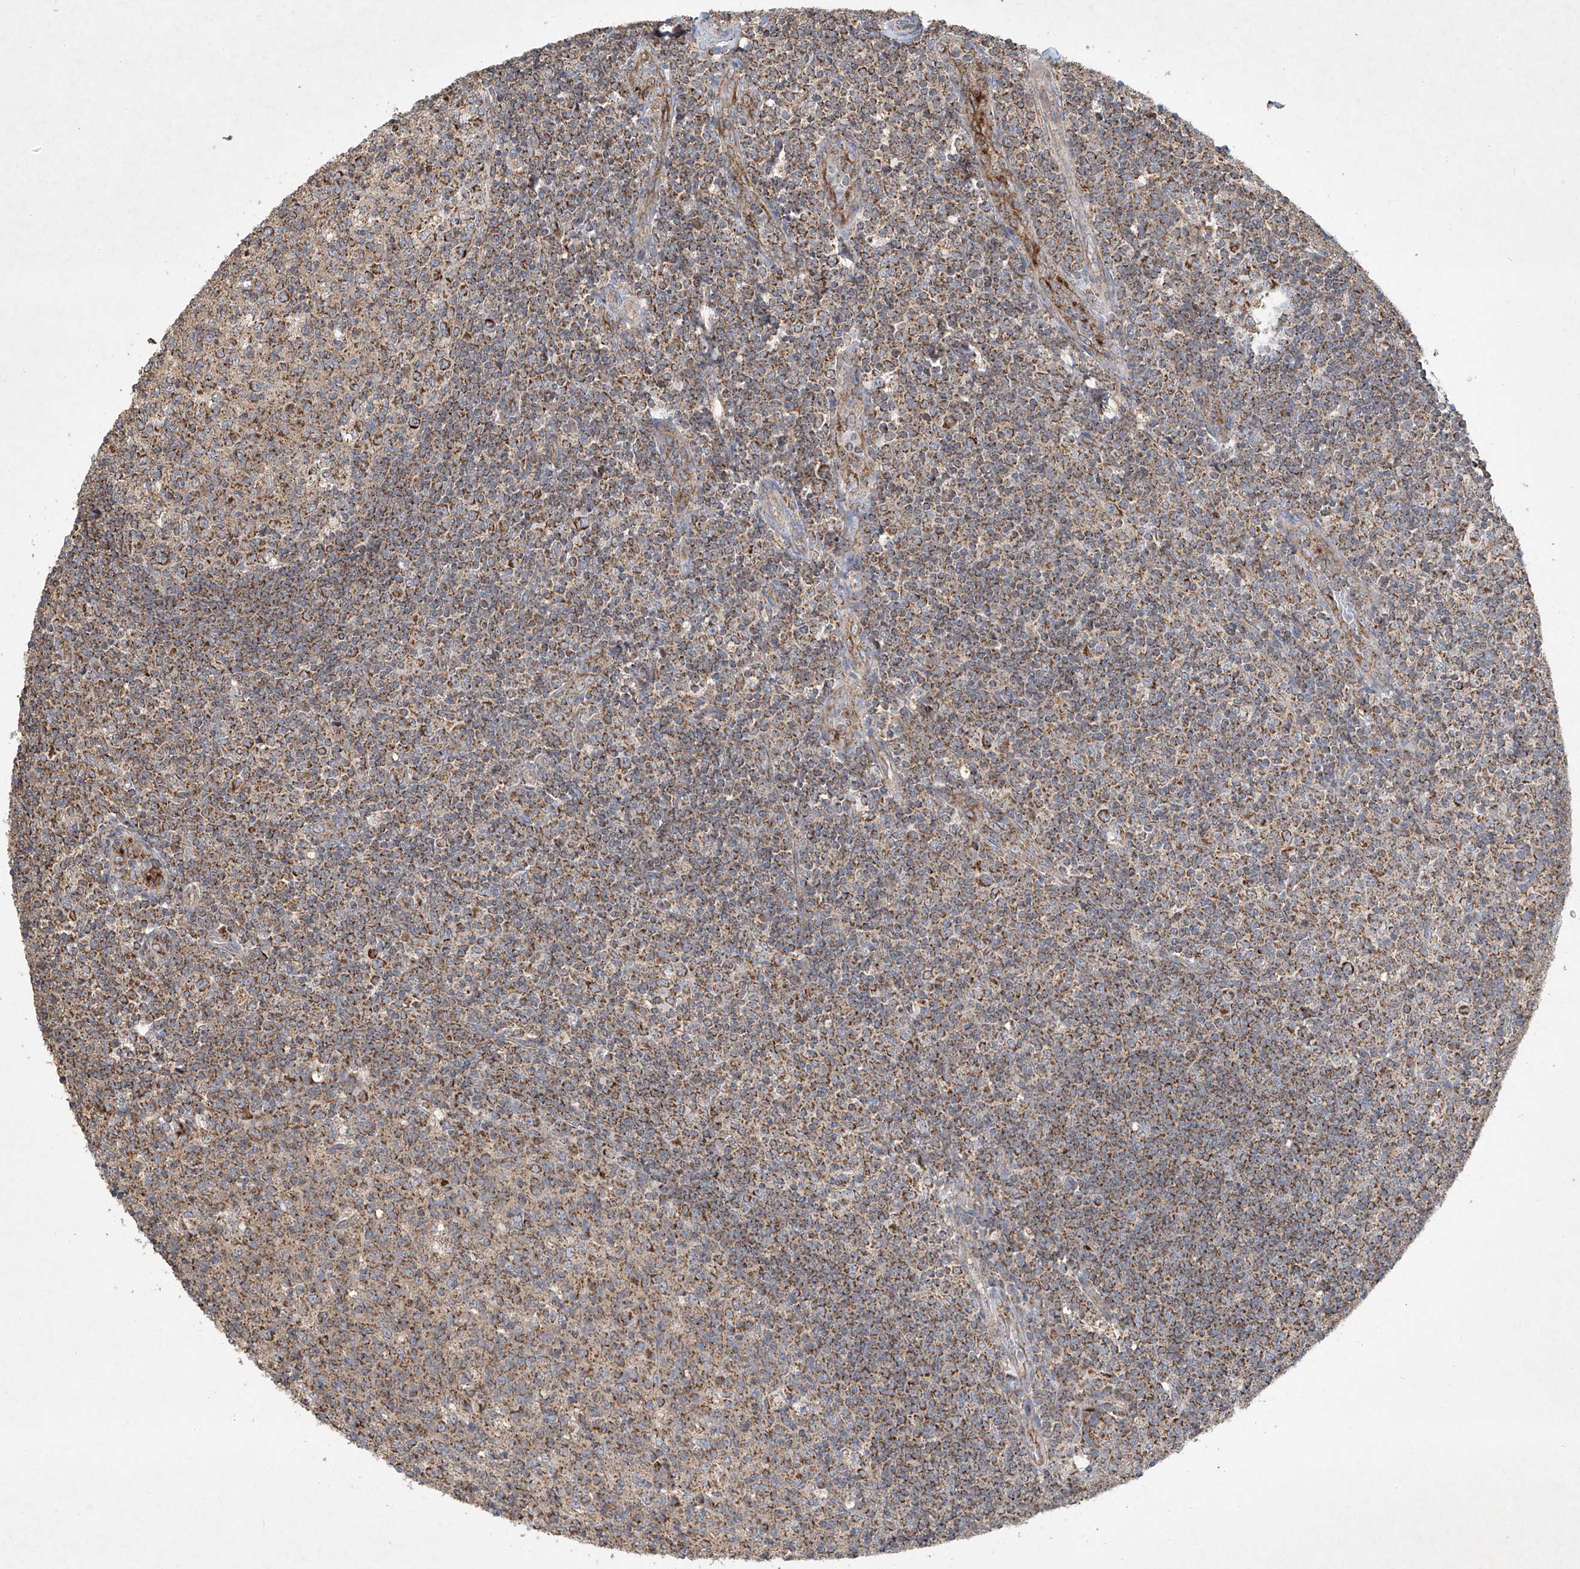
{"staining": {"intensity": "moderate", "quantity": ">75%", "location": "cytoplasmic/membranous"}, "tissue": "tonsil", "cell_type": "Germinal center cells", "image_type": "normal", "snomed": [{"axis": "morphology", "description": "Normal tissue, NOS"}, {"axis": "topography", "description": "Tonsil"}], "caption": "Tonsil stained with a brown dye exhibits moderate cytoplasmic/membranous positive positivity in about >75% of germinal center cells.", "gene": "UQCC1", "patient": {"sex": "female", "age": 19}}